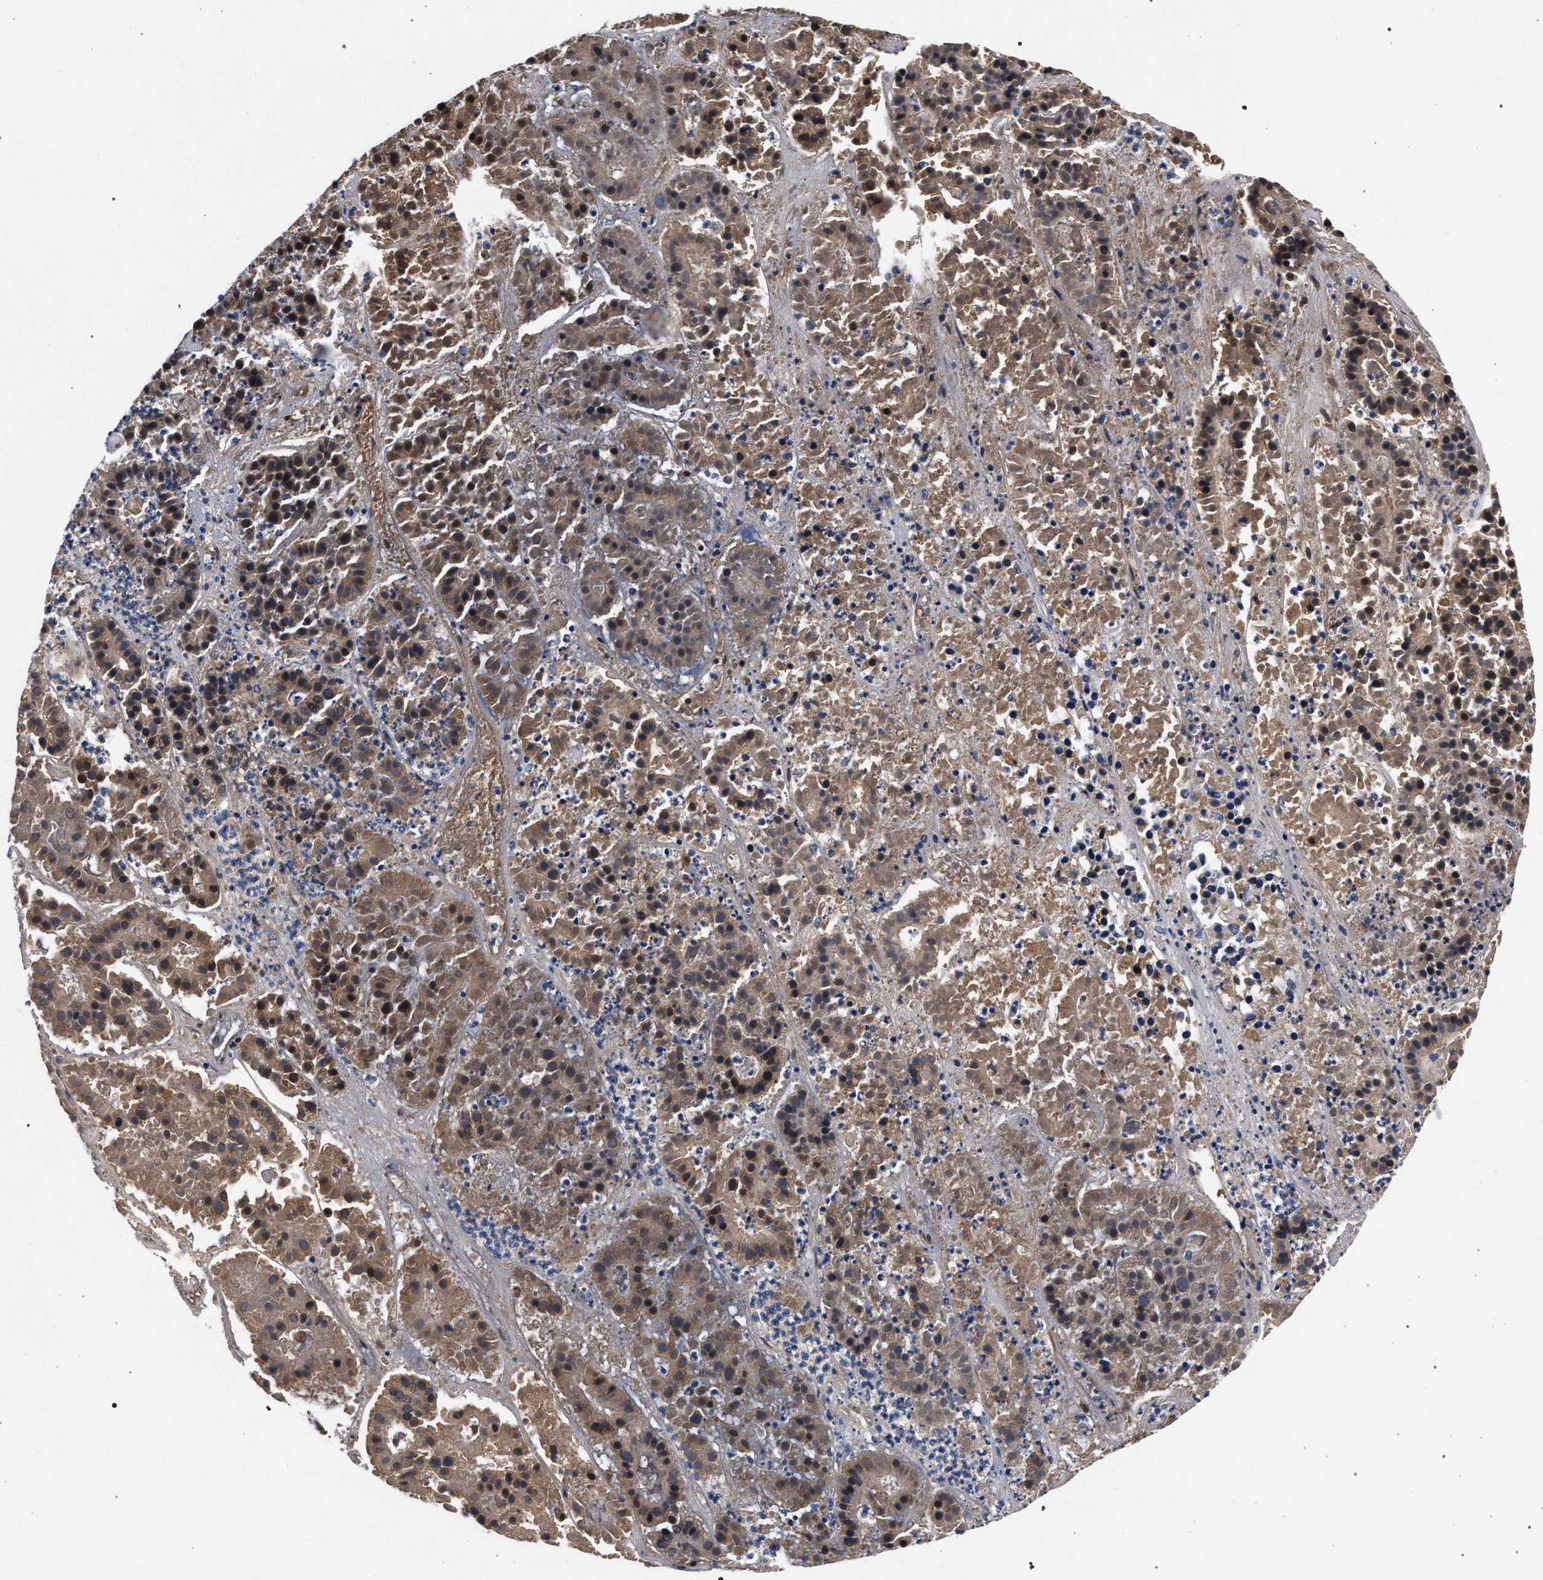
{"staining": {"intensity": "moderate", "quantity": ">75%", "location": "cytoplasmic/membranous"}, "tissue": "pancreatic cancer", "cell_type": "Tumor cells", "image_type": "cancer", "snomed": [{"axis": "morphology", "description": "Adenocarcinoma, NOS"}, {"axis": "topography", "description": "Pancreas"}], "caption": "IHC (DAB) staining of human adenocarcinoma (pancreatic) shows moderate cytoplasmic/membranous protein positivity in approximately >75% of tumor cells. (IHC, brightfield microscopy, high magnification).", "gene": "ACOX1", "patient": {"sex": "male", "age": 50}}